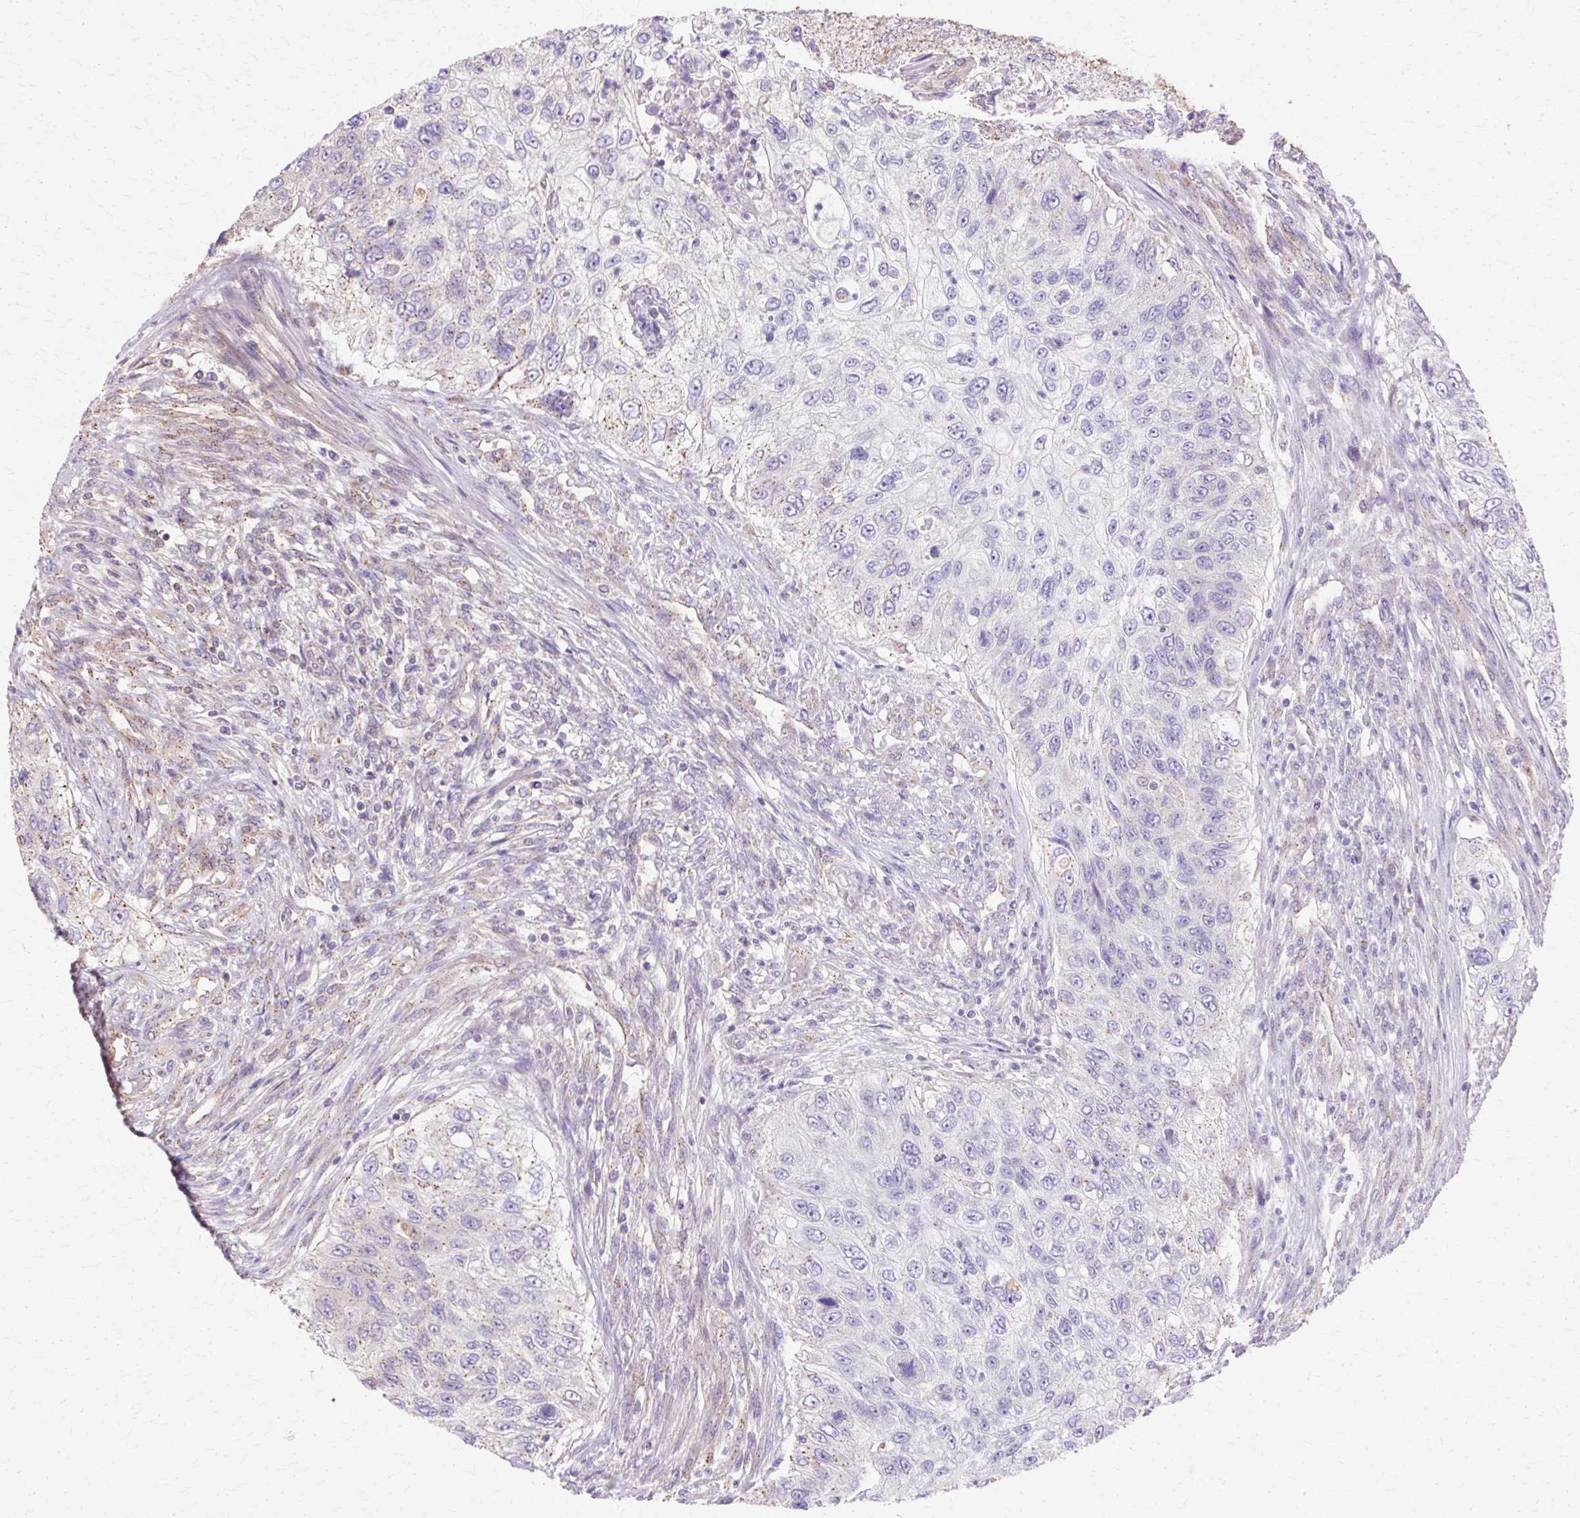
{"staining": {"intensity": "weak", "quantity": "<25%", "location": "cytoplasmic/membranous"}, "tissue": "urothelial cancer", "cell_type": "Tumor cells", "image_type": "cancer", "snomed": [{"axis": "morphology", "description": "Urothelial carcinoma, High grade"}, {"axis": "topography", "description": "Urinary bladder"}], "caption": "Tumor cells are negative for protein expression in human urothelial carcinoma (high-grade).", "gene": "COPB1", "patient": {"sex": "female", "age": 60}}